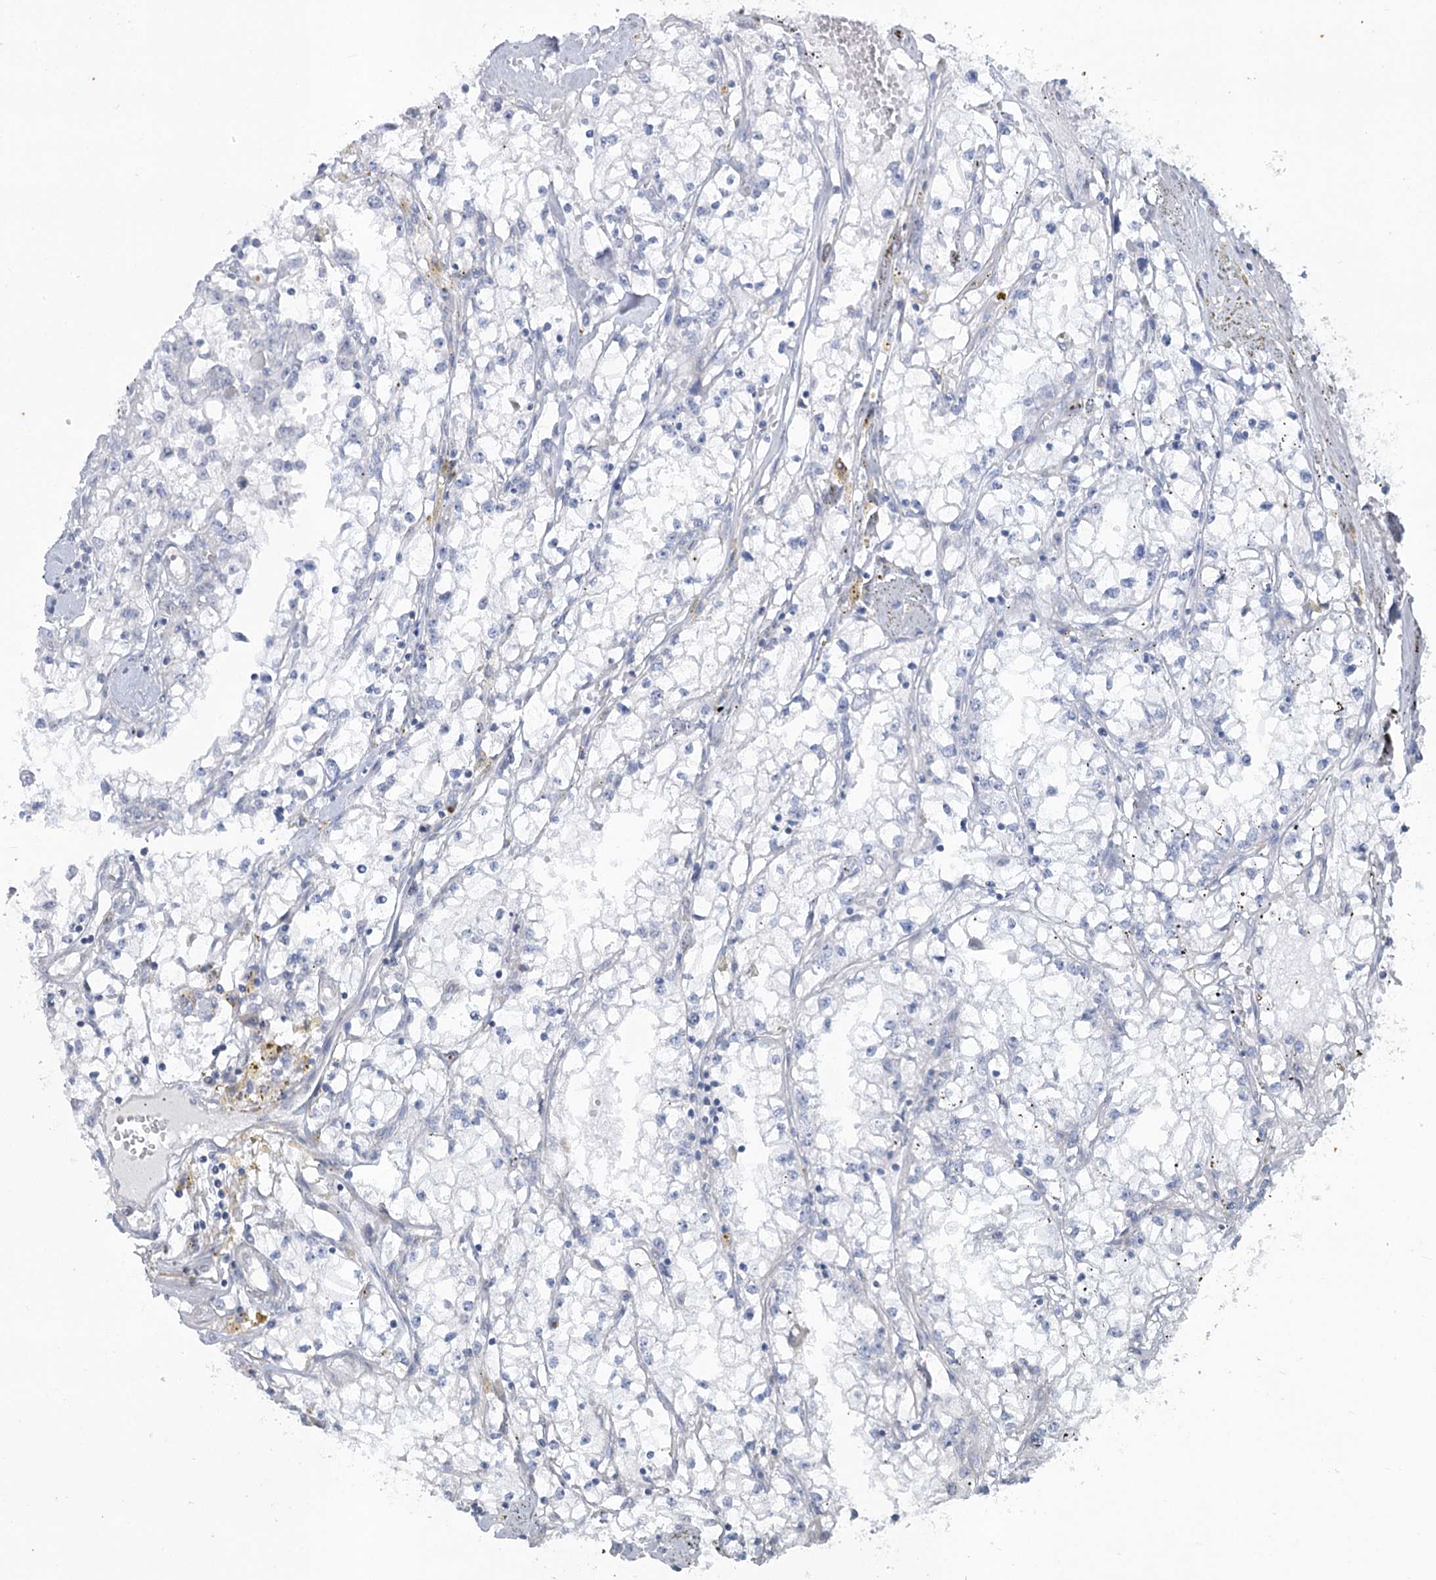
{"staining": {"intensity": "negative", "quantity": "none", "location": "none"}, "tissue": "renal cancer", "cell_type": "Tumor cells", "image_type": "cancer", "snomed": [{"axis": "morphology", "description": "Adenocarcinoma, NOS"}, {"axis": "topography", "description": "Kidney"}], "caption": "Immunohistochemistry histopathology image of neoplastic tissue: adenocarcinoma (renal) stained with DAB (3,3'-diaminobenzidine) shows no significant protein staining in tumor cells.", "gene": "ABITRAM", "patient": {"sex": "male", "age": 56}}